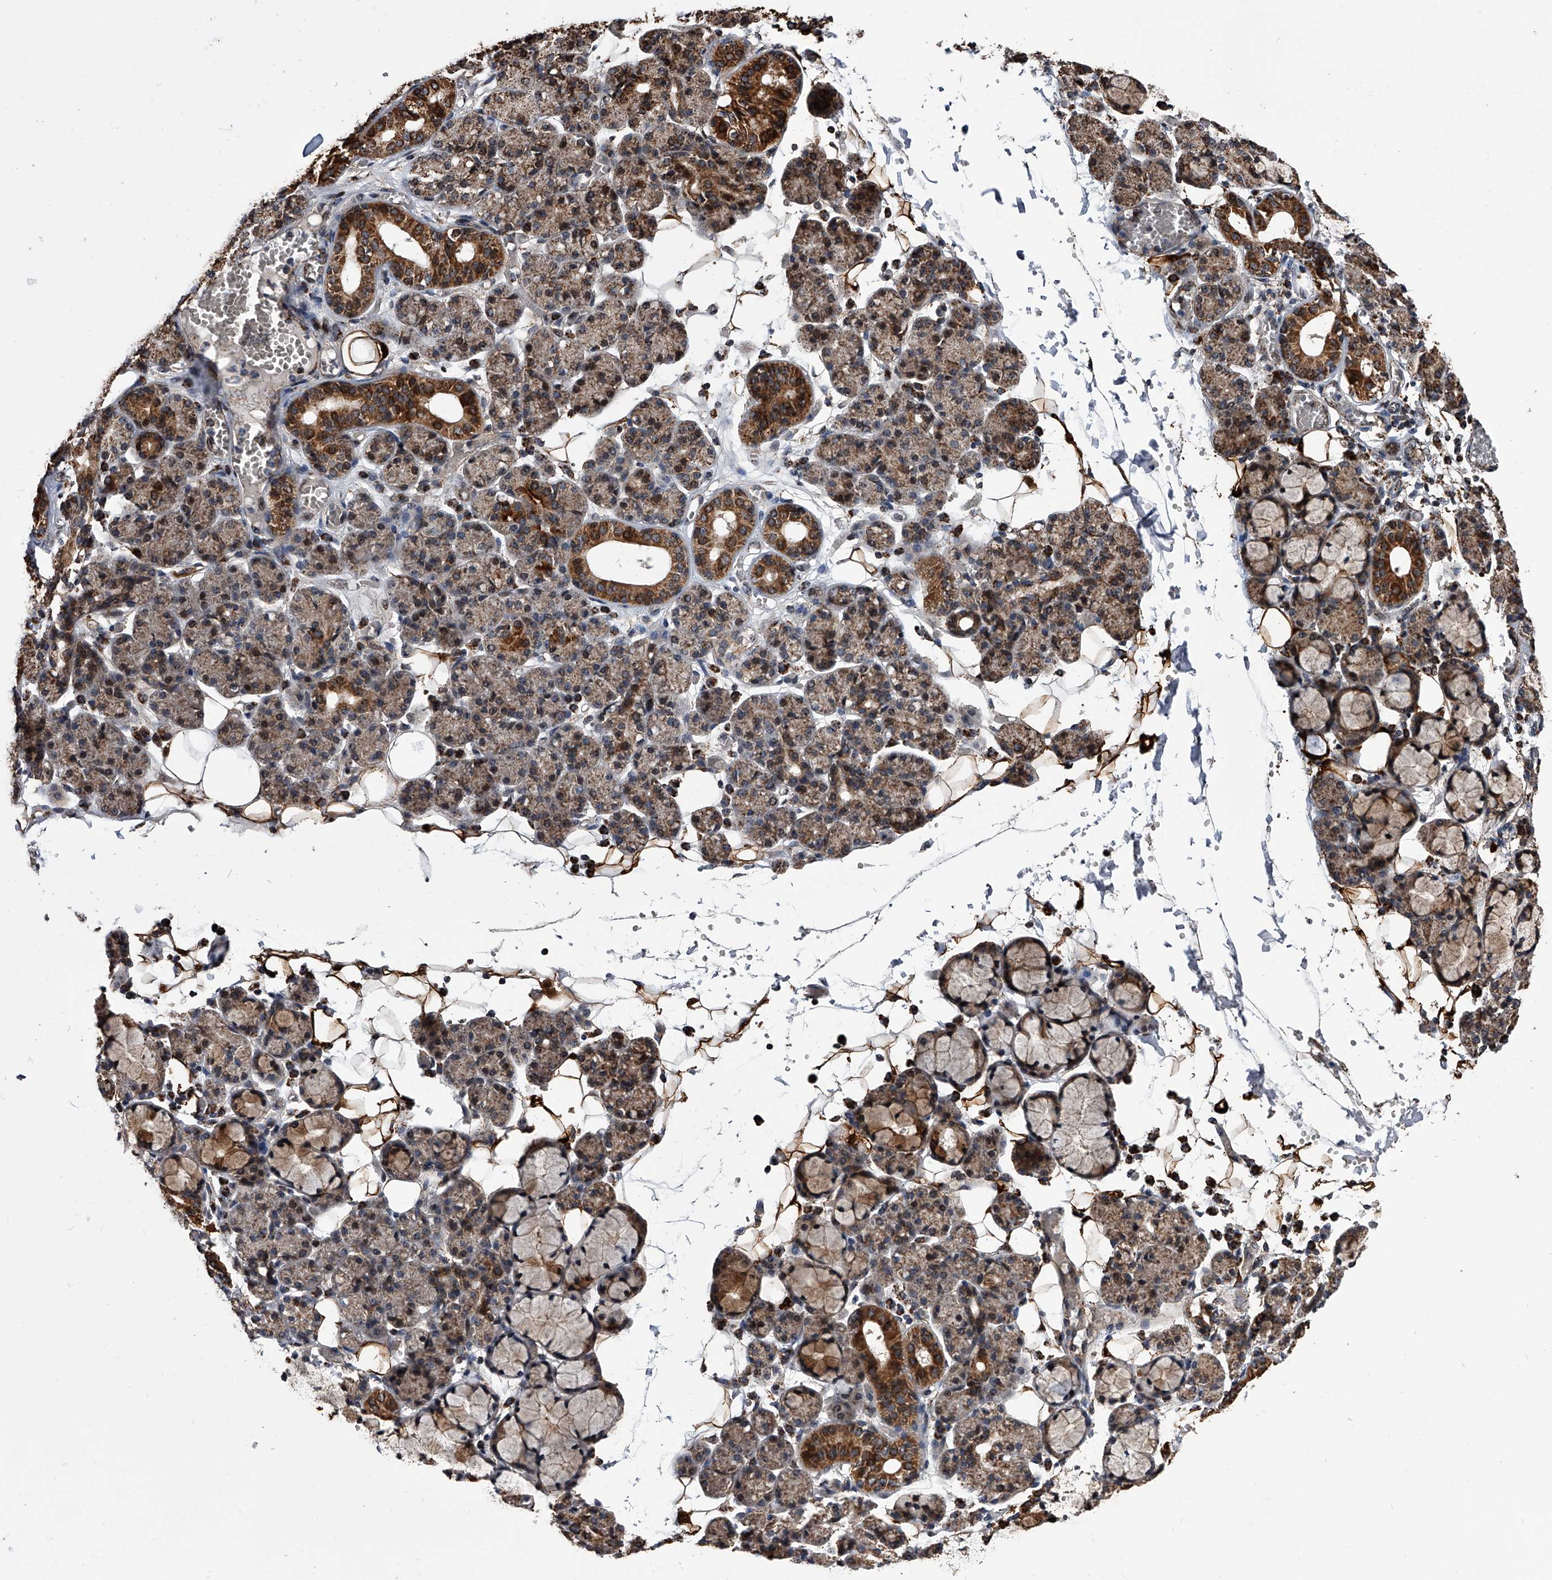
{"staining": {"intensity": "strong", "quantity": "<25%", "location": "cytoplasmic/membranous"}, "tissue": "salivary gland", "cell_type": "Glandular cells", "image_type": "normal", "snomed": [{"axis": "morphology", "description": "Normal tissue, NOS"}, {"axis": "topography", "description": "Salivary gland"}], "caption": "Approximately <25% of glandular cells in normal human salivary gland reveal strong cytoplasmic/membranous protein staining as visualized by brown immunohistochemical staining.", "gene": "SMPDL3A", "patient": {"sex": "male", "age": 63}}